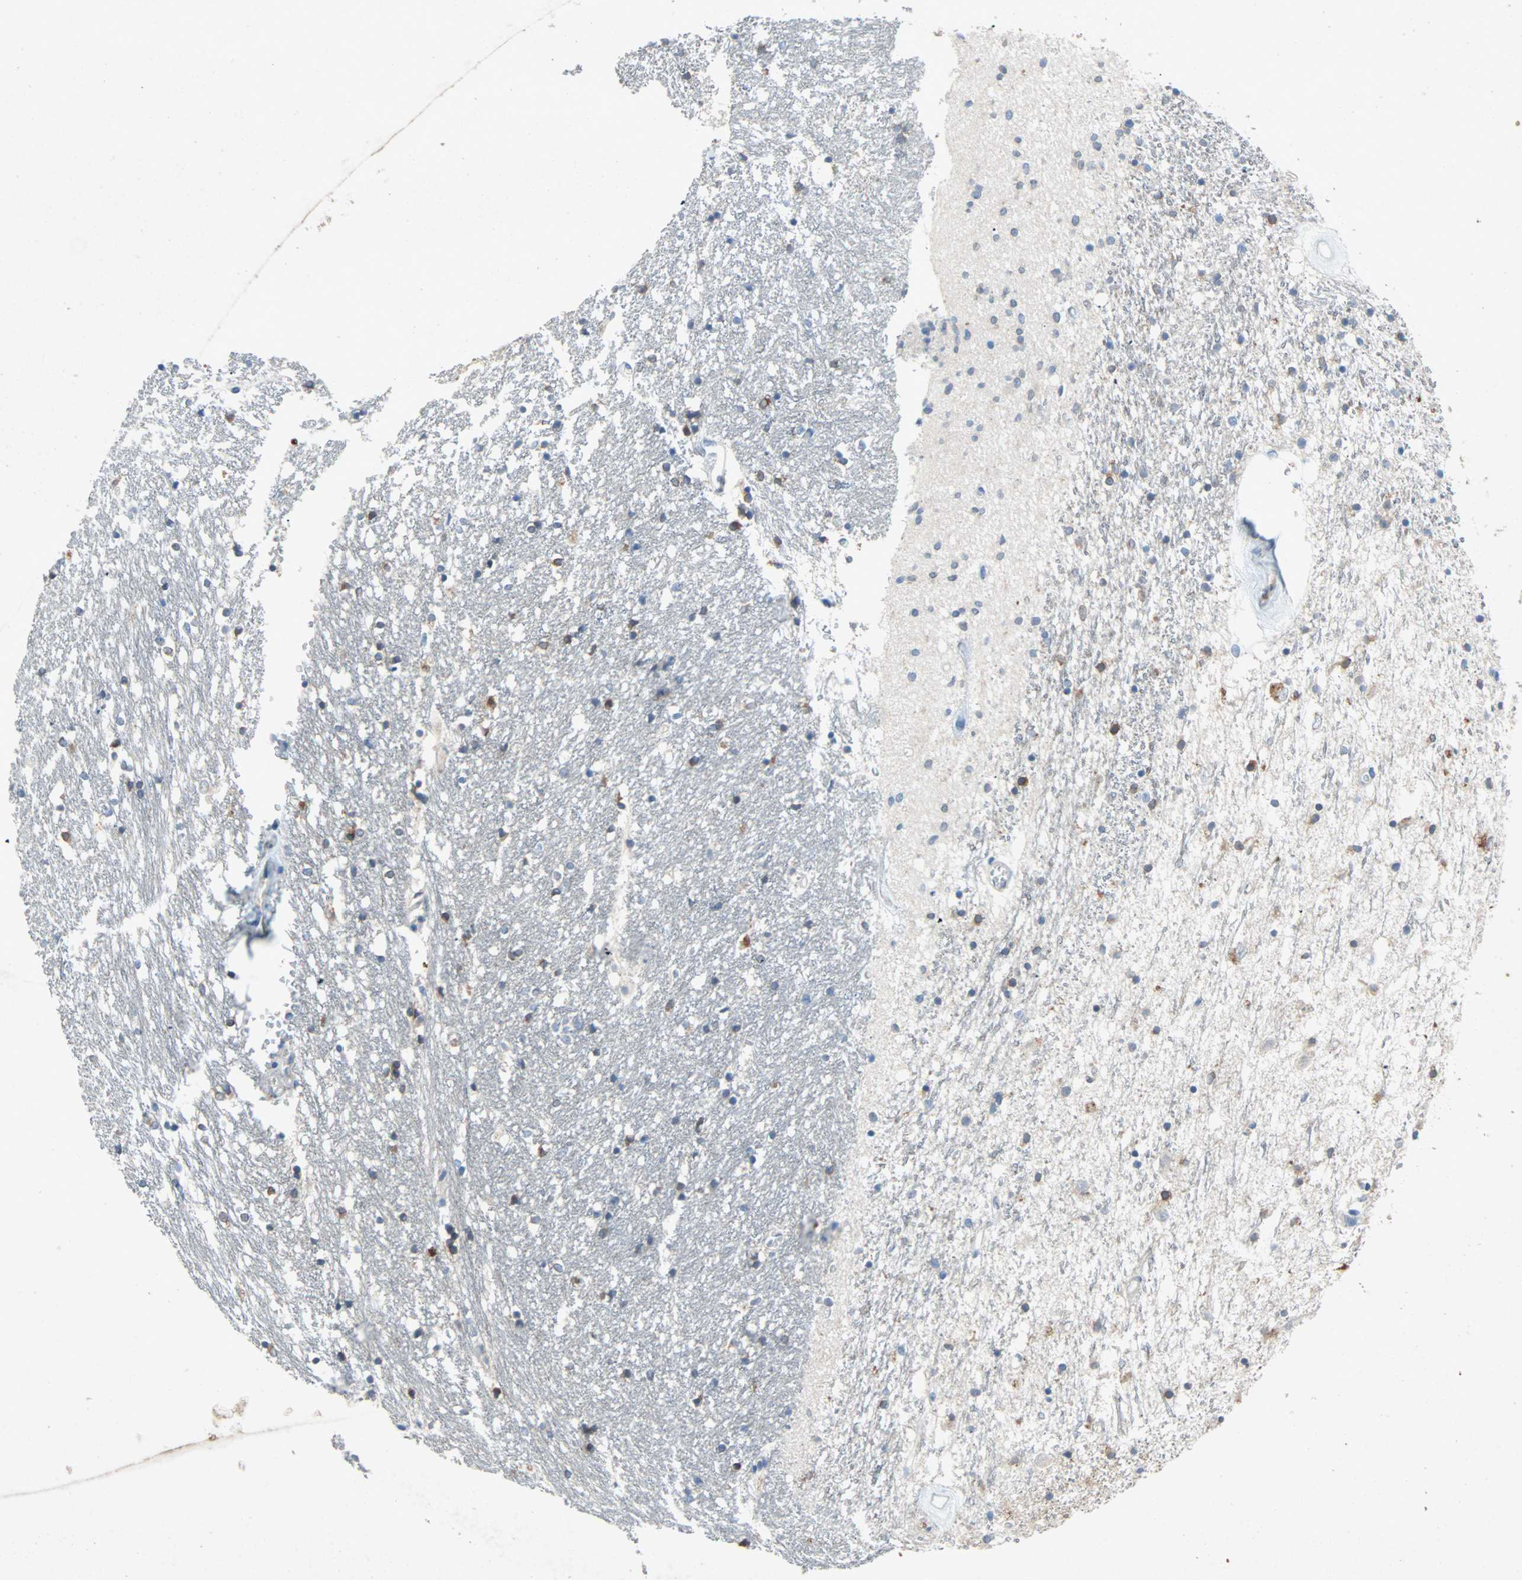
{"staining": {"intensity": "moderate", "quantity": "<25%", "location": "cytoplasmic/membranous"}, "tissue": "caudate", "cell_type": "Glial cells", "image_type": "normal", "snomed": [{"axis": "morphology", "description": "Normal tissue, NOS"}, {"axis": "topography", "description": "Lateral ventricle wall"}], "caption": "Brown immunohistochemical staining in benign human caudate shows moderate cytoplasmic/membranous expression in approximately <25% of glial cells.", "gene": "PCDHB2", "patient": {"sex": "female", "age": 54}}